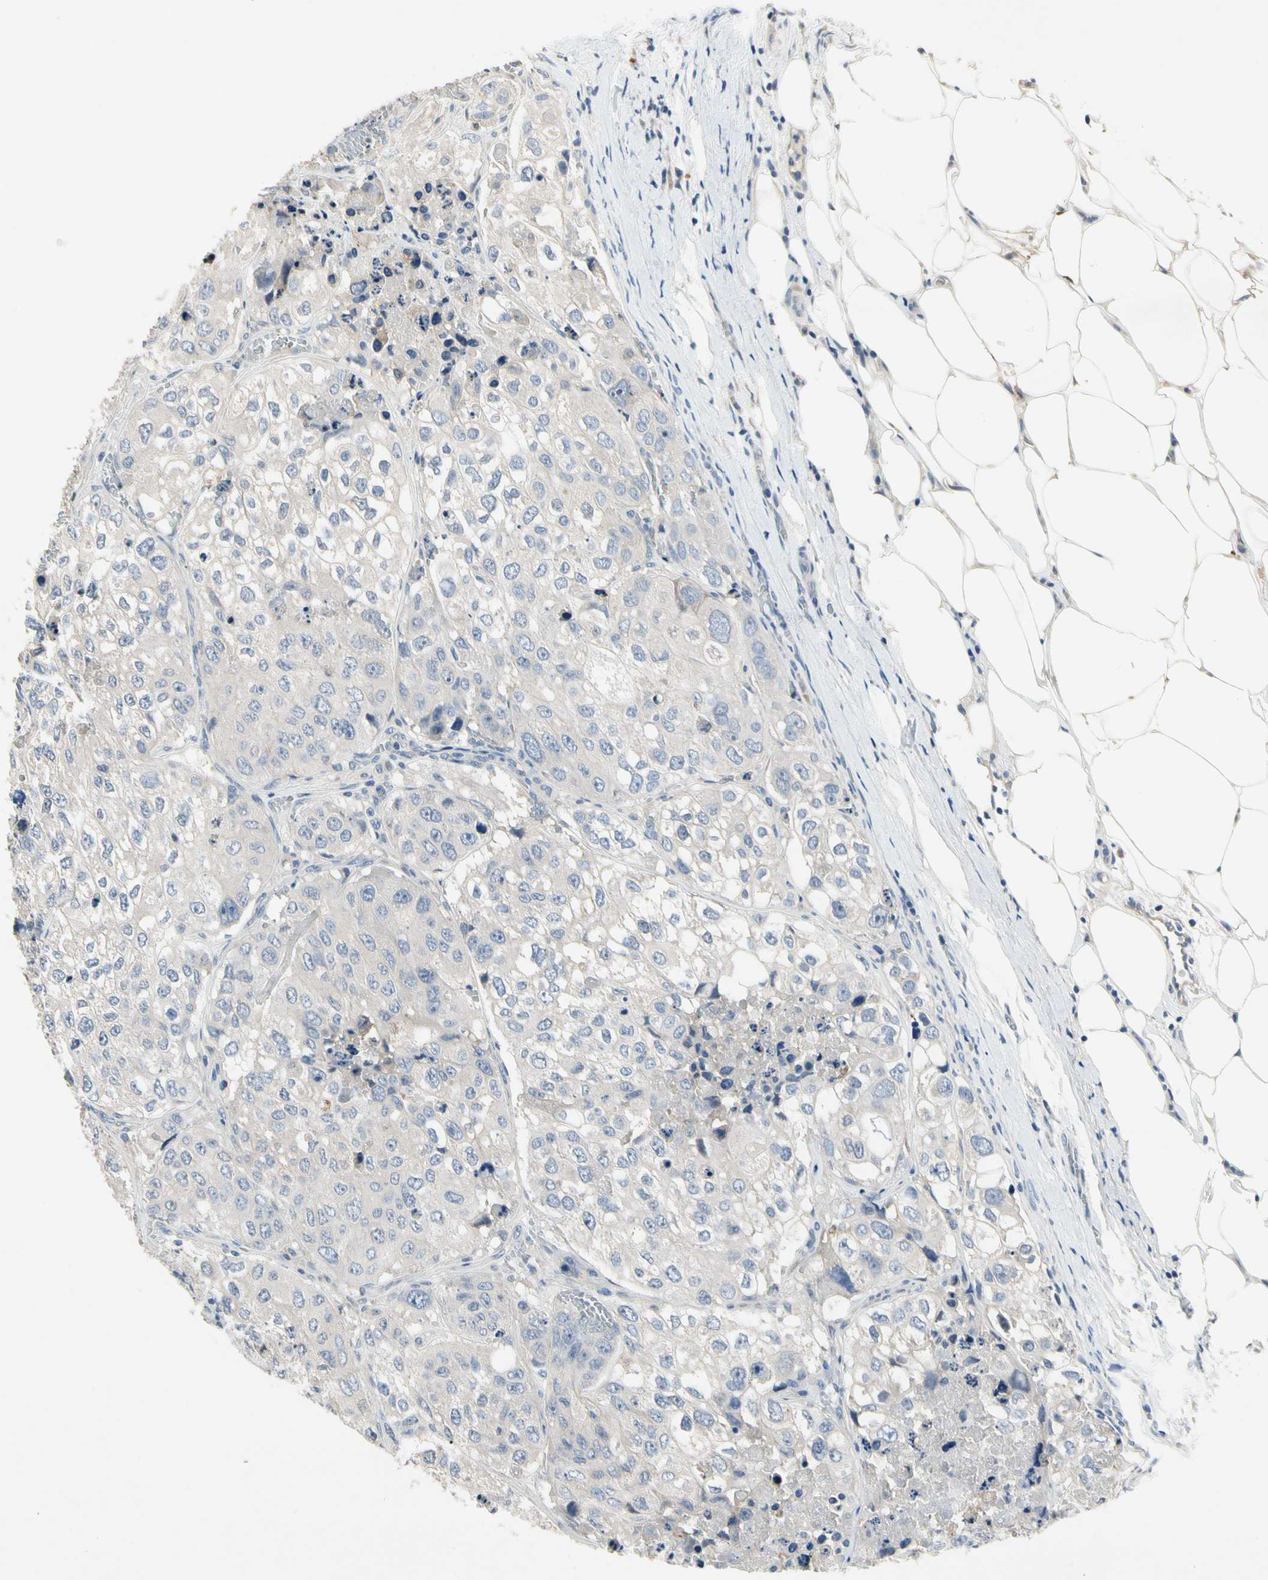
{"staining": {"intensity": "negative", "quantity": "none", "location": "none"}, "tissue": "urothelial cancer", "cell_type": "Tumor cells", "image_type": "cancer", "snomed": [{"axis": "morphology", "description": "Urothelial carcinoma, High grade"}, {"axis": "topography", "description": "Lymph node"}, {"axis": "topography", "description": "Urinary bladder"}], "caption": "Urothelial cancer was stained to show a protein in brown. There is no significant expression in tumor cells.", "gene": "GAS6", "patient": {"sex": "male", "age": 51}}